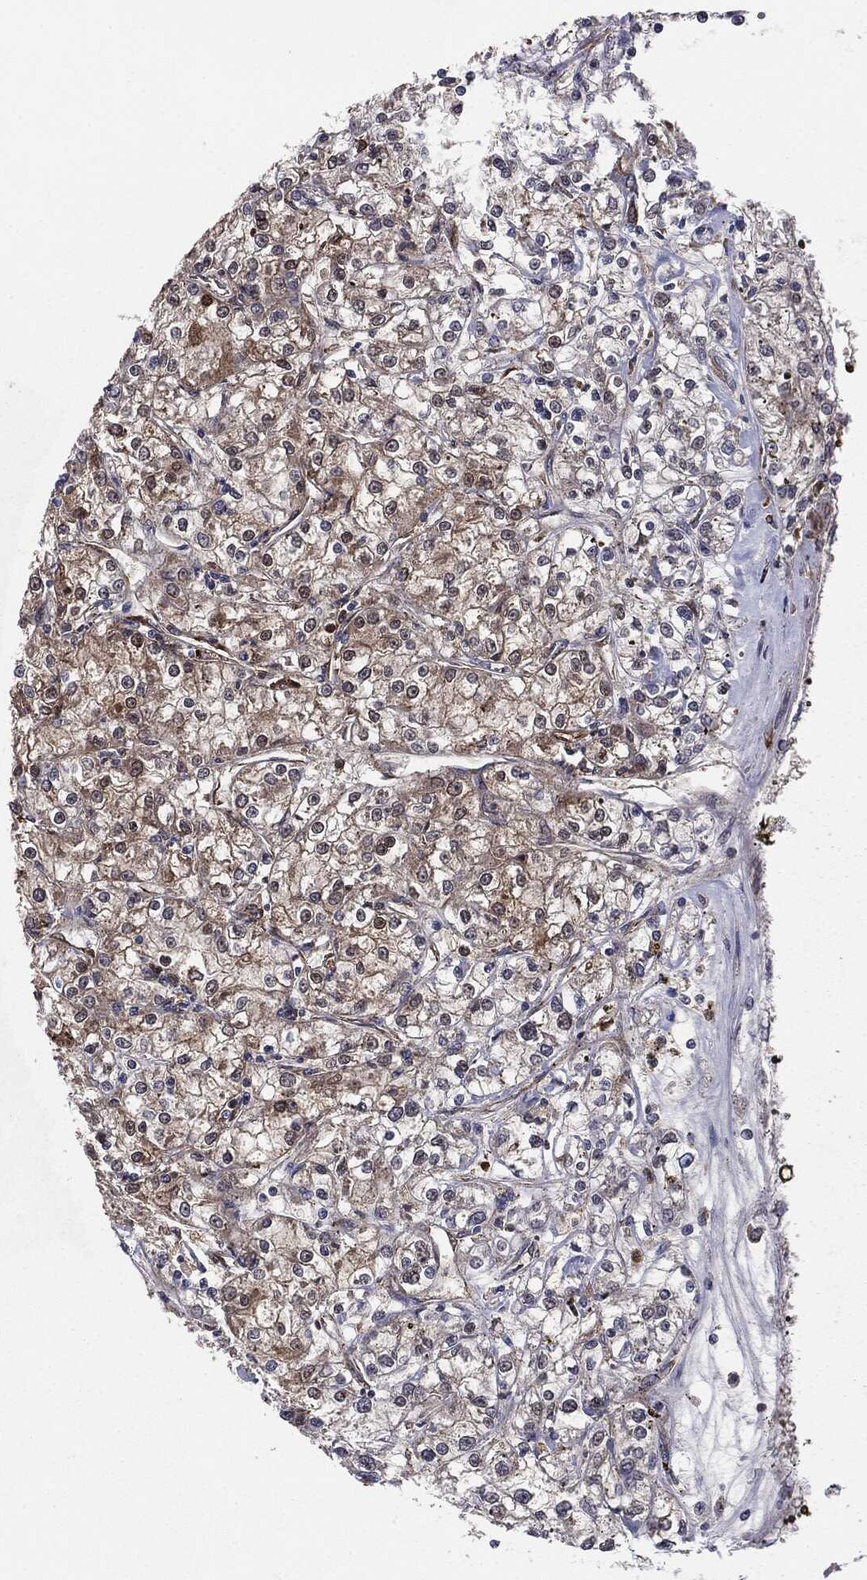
{"staining": {"intensity": "weak", "quantity": "25%-75%", "location": "cytoplasmic/membranous"}, "tissue": "renal cancer", "cell_type": "Tumor cells", "image_type": "cancer", "snomed": [{"axis": "morphology", "description": "Adenocarcinoma, NOS"}, {"axis": "topography", "description": "Kidney"}], "caption": "Approximately 25%-75% of tumor cells in human renal cancer demonstrate weak cytoplasmic/membranous protein staining as visualized by brown immunohistochemical staining.", "gene": "NME1", "patient": {"sex": "female", "age": 59}}